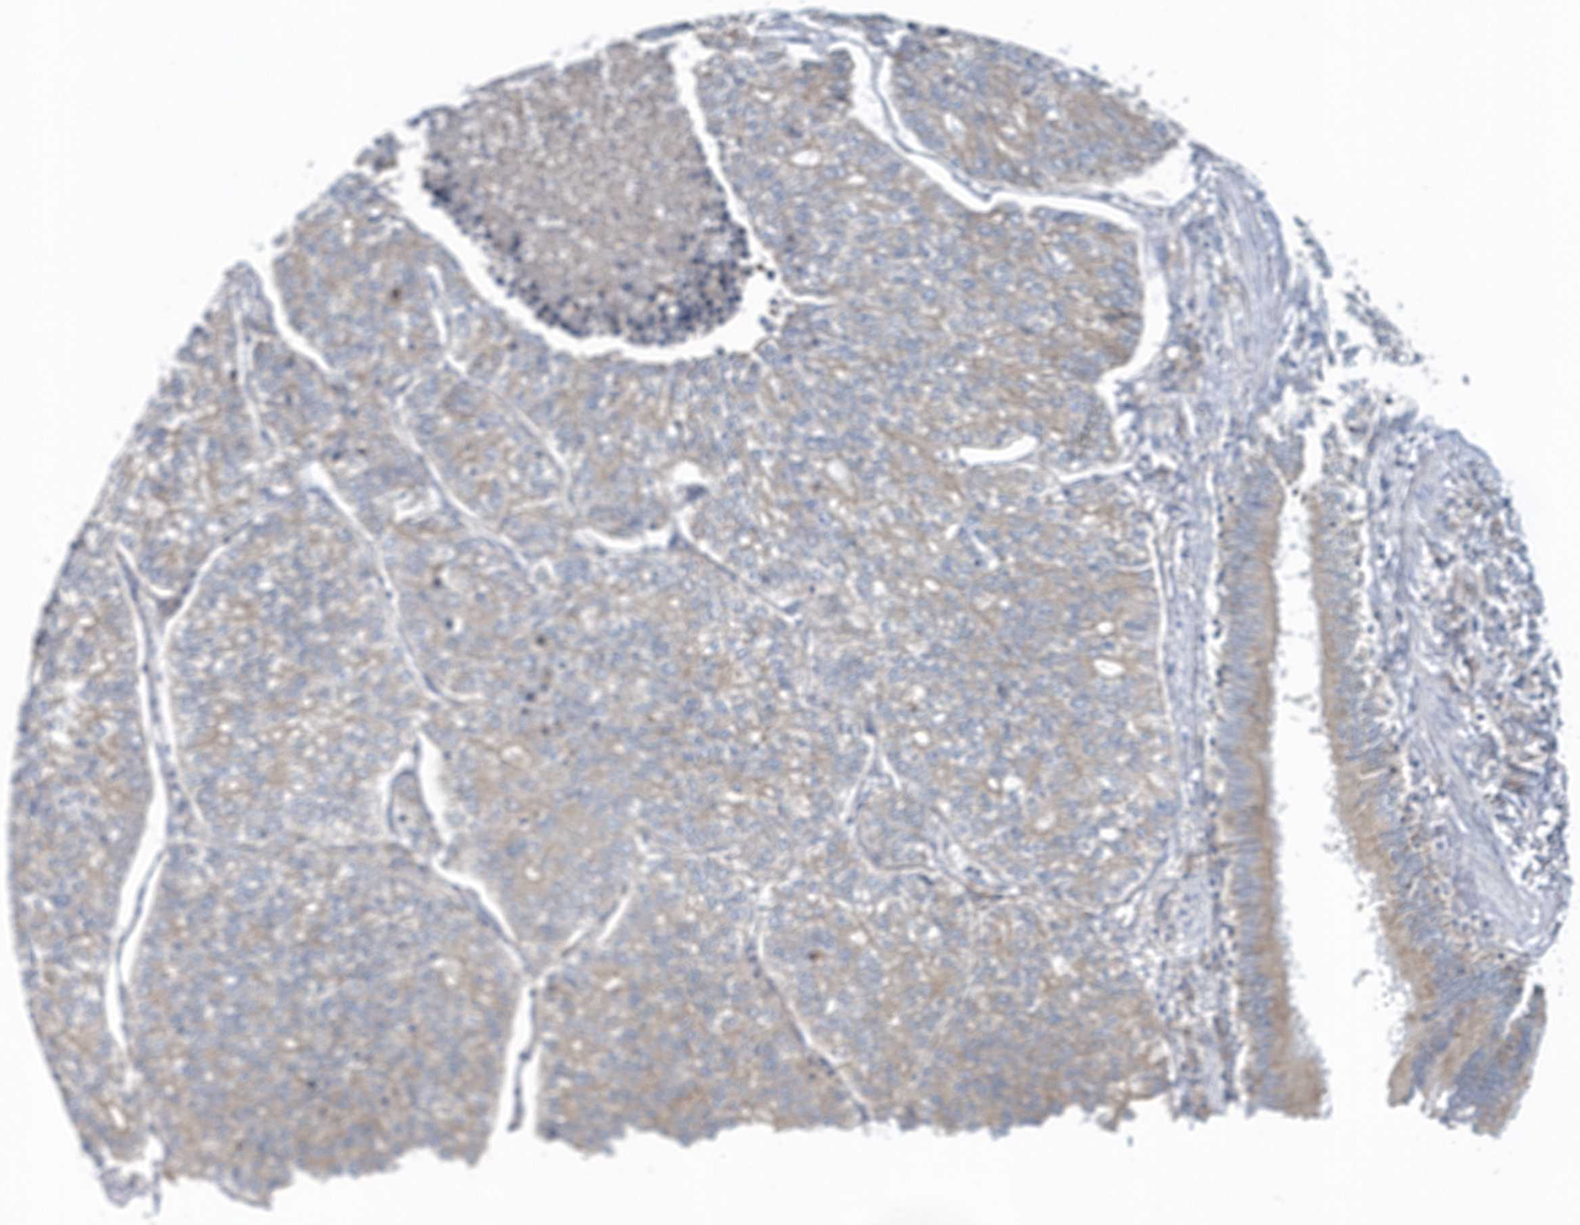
{"staining": {"intensity": "negative", "quantity": "none", "location": "none"}, "tissue": "lung cancer", "cell_type": "Tumor cells", "image_type": "cancer", "snomed": [{"axis": "morphology", "description": "Adenocarcinoma, NOS"}, {"axis": "topography", "description": "Lung"}], "caption": "A high-resolution photomicrograph shows IHC staining of lung adenocarcinoma, which shows no significant expression in tumor cells. (Immunohistochemistry, brightfield microscopy, high magnification).", "gene": "EIF3C", "patient": {"sex": "male", "age": 49}}